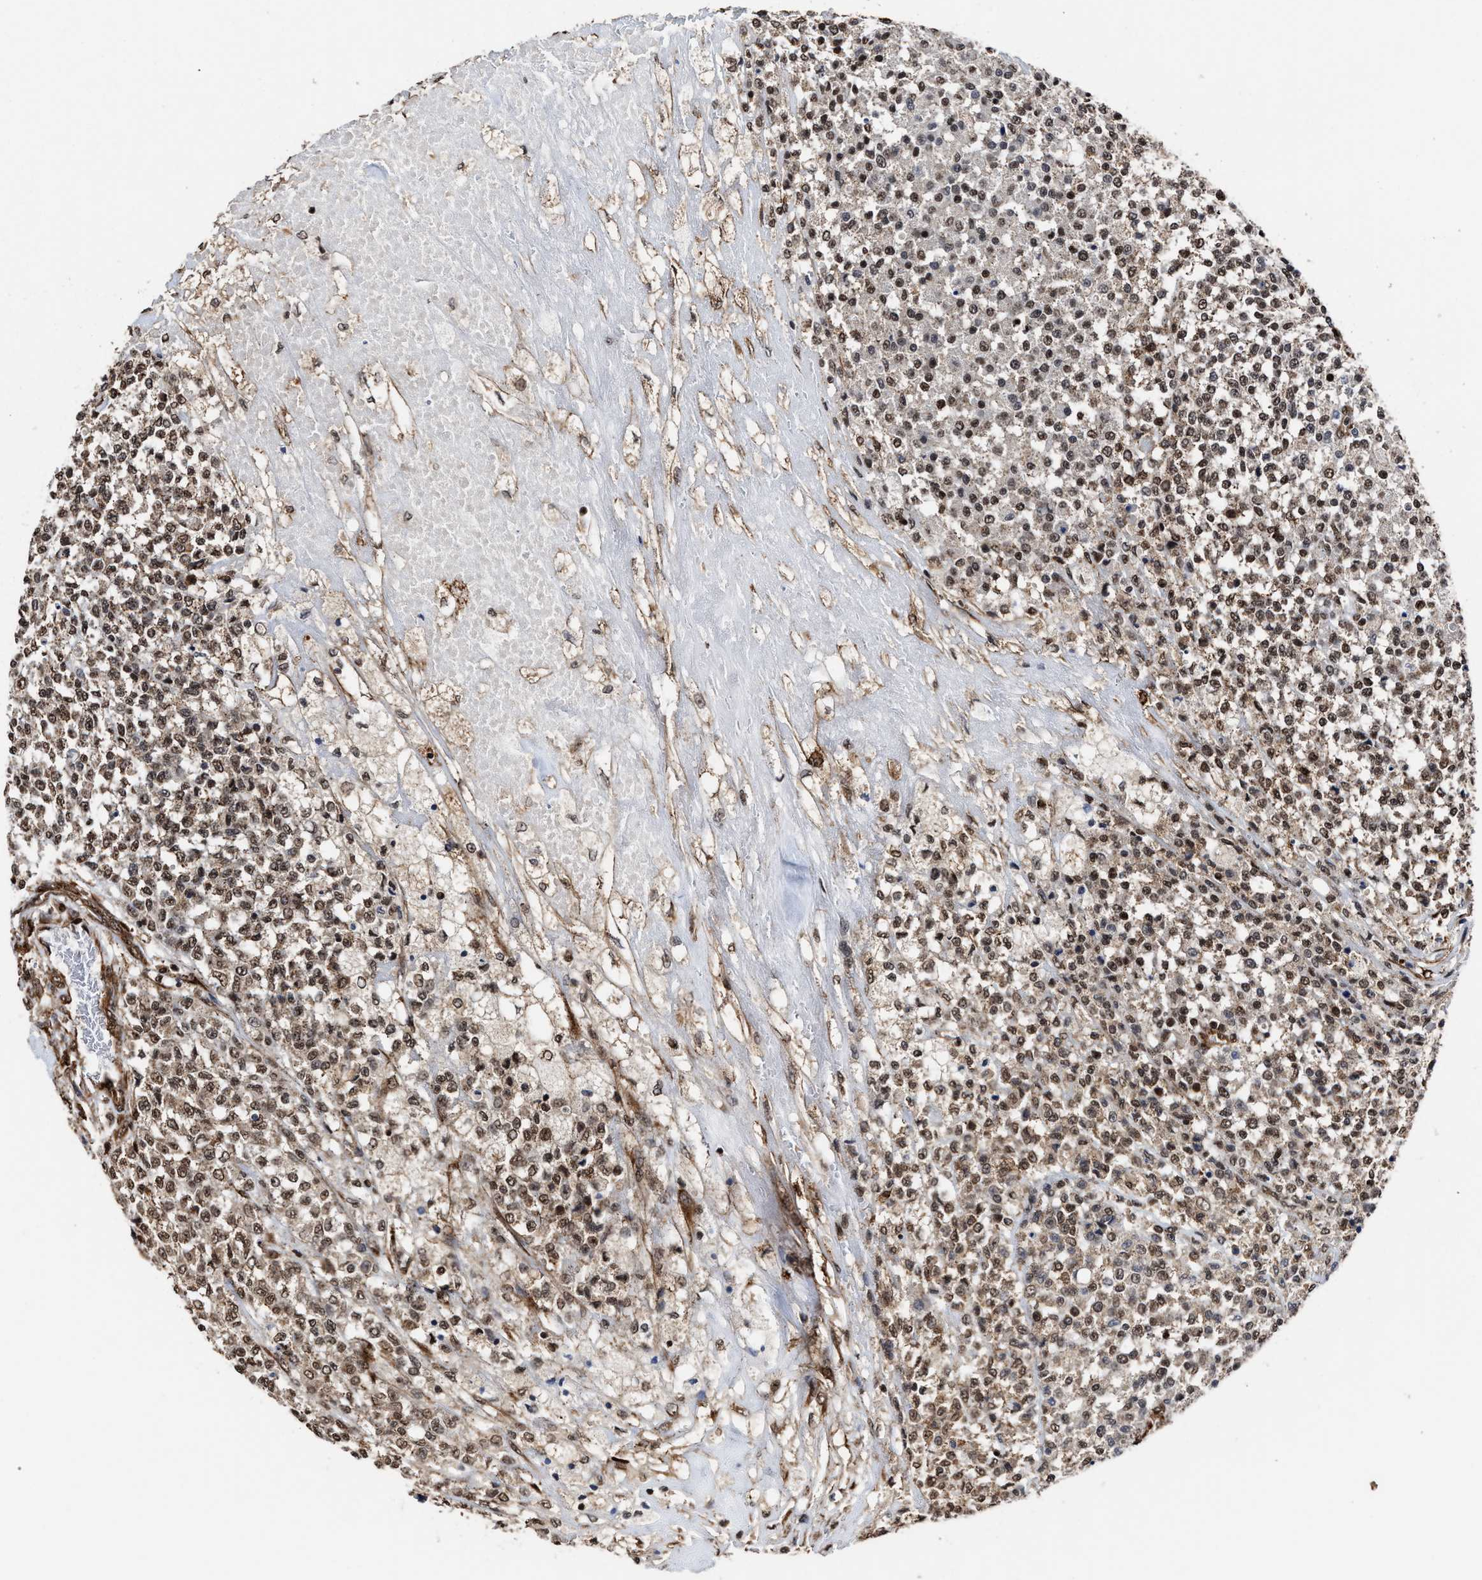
{"staining": {"intensity": "moderate", "quantity": ">75%", "location": "cytoplasmic/membranous,nuclear"}, "tissue": "testis cancer", "cell_type": "Tumor cells", "image_type": "cancer", "snomed": [{"axis": "morphology", "description": "Seminoma, NOS"}, {"axis": "topography", "description": "Testis"}], "caption": "IHC histopathology image of neoplastic tissue: testis seminoma stained using IHC demonstrates medium levels of moderate protein expression localized specifically in the cytoplasmic/membranous and nuclear of tumor cells, appearing as a cytoplasmic/membranous and nuclear brown color.", "gene": "SEPTIN2", "patient": {"sex": "male", "age": 59}}